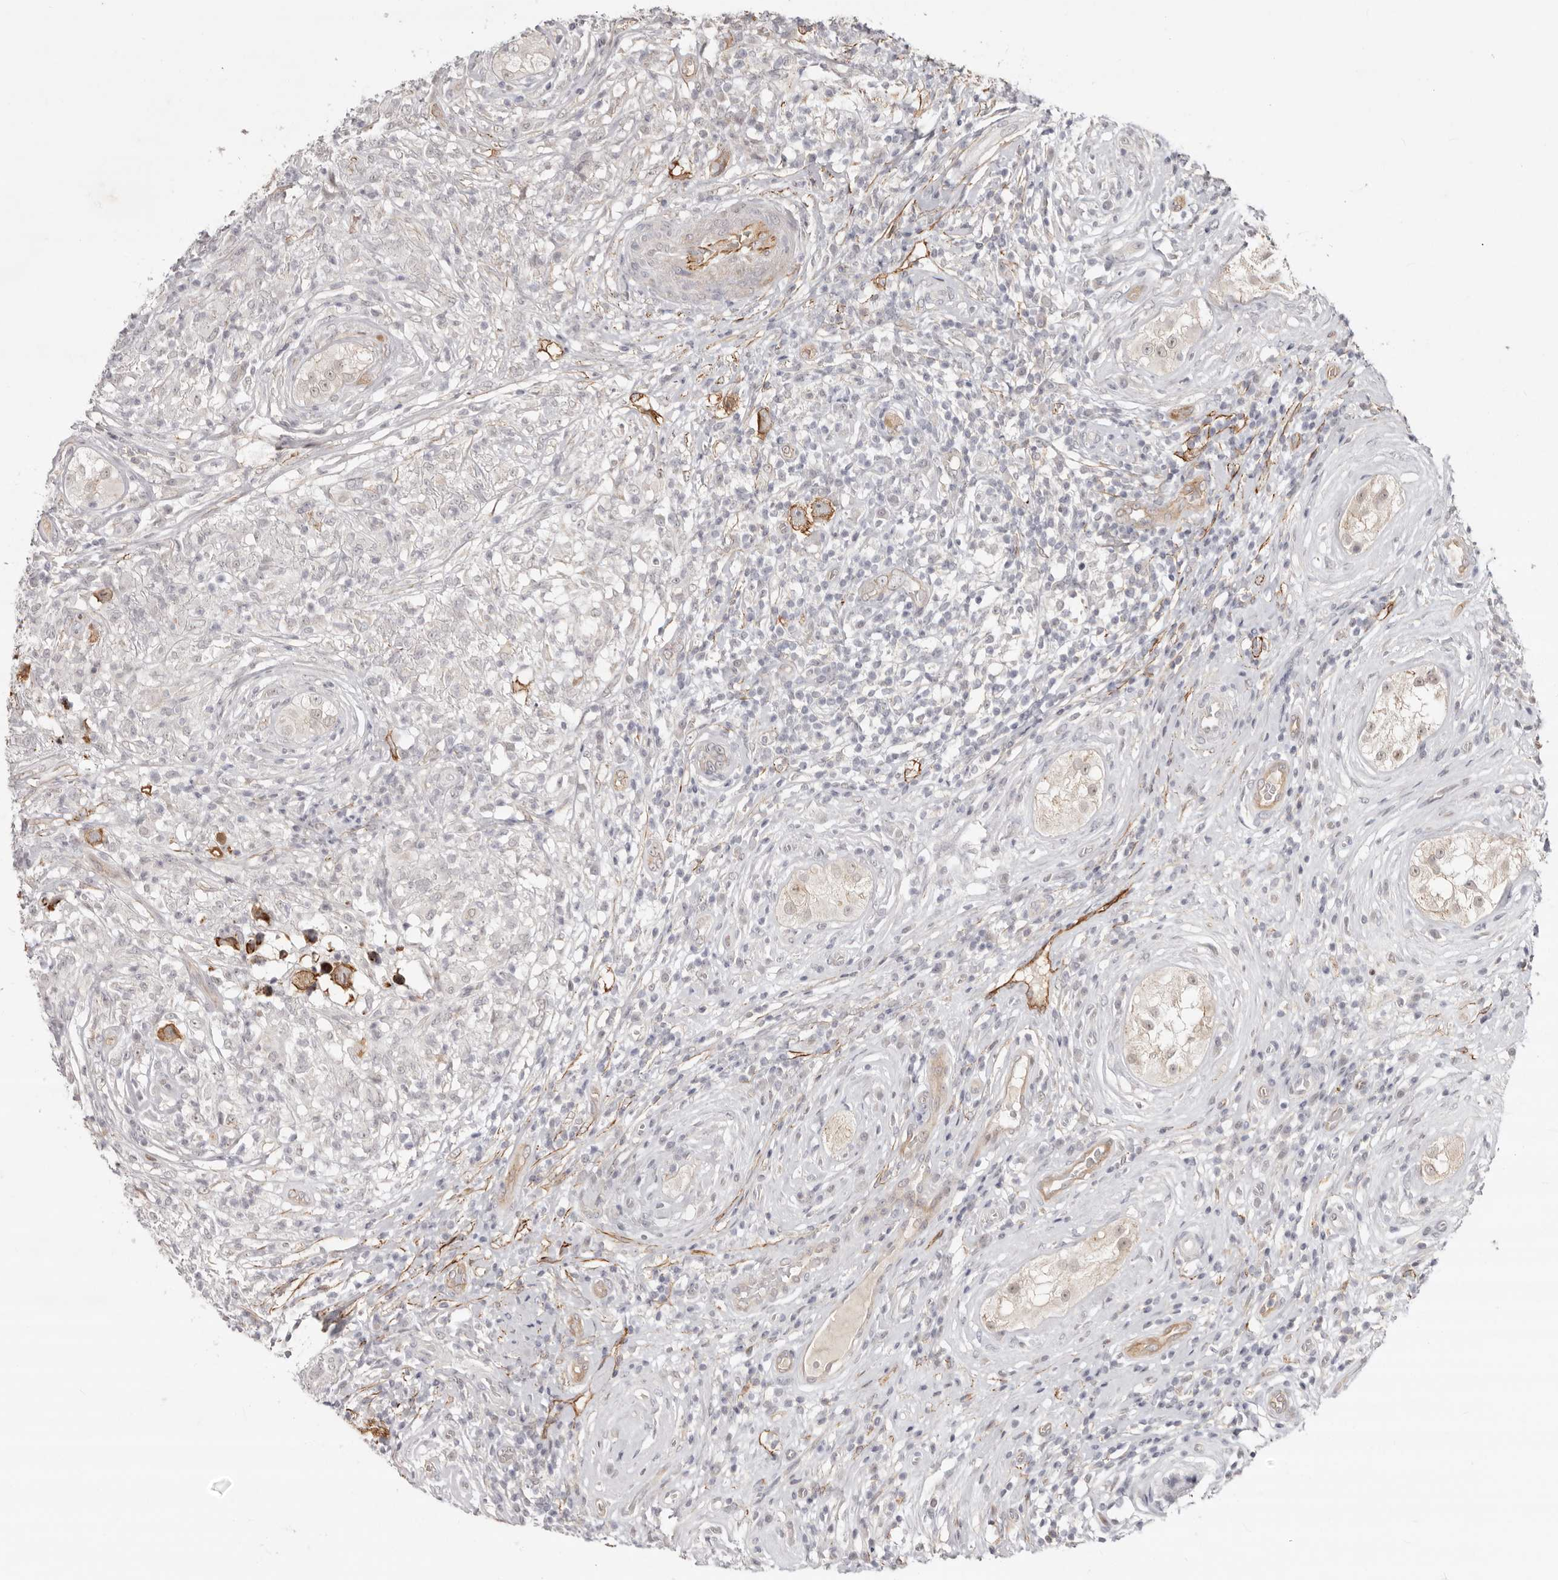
{"staining": {"intensity": "negative", "quantity": "none", "location": "none"}, "tissue": "testis cancer", "cell_type": "Tumor cells", "image_type": "cancer", "snomed": [{"axis": "morphology", "description": "Seminoma, NOS"}, {"axis": "topography", "description": "Testis"}], "caption": "Immunohistochemistry (IHC) histopathology image of neoplastic tissue: seminoma (testis) stained with DAB (3,3'-diaminobenzidine) demonstrates no significant protein positivity in tumor cells.", "gene": "SZT2", "patient": {"sex": "male", "age": 49}}